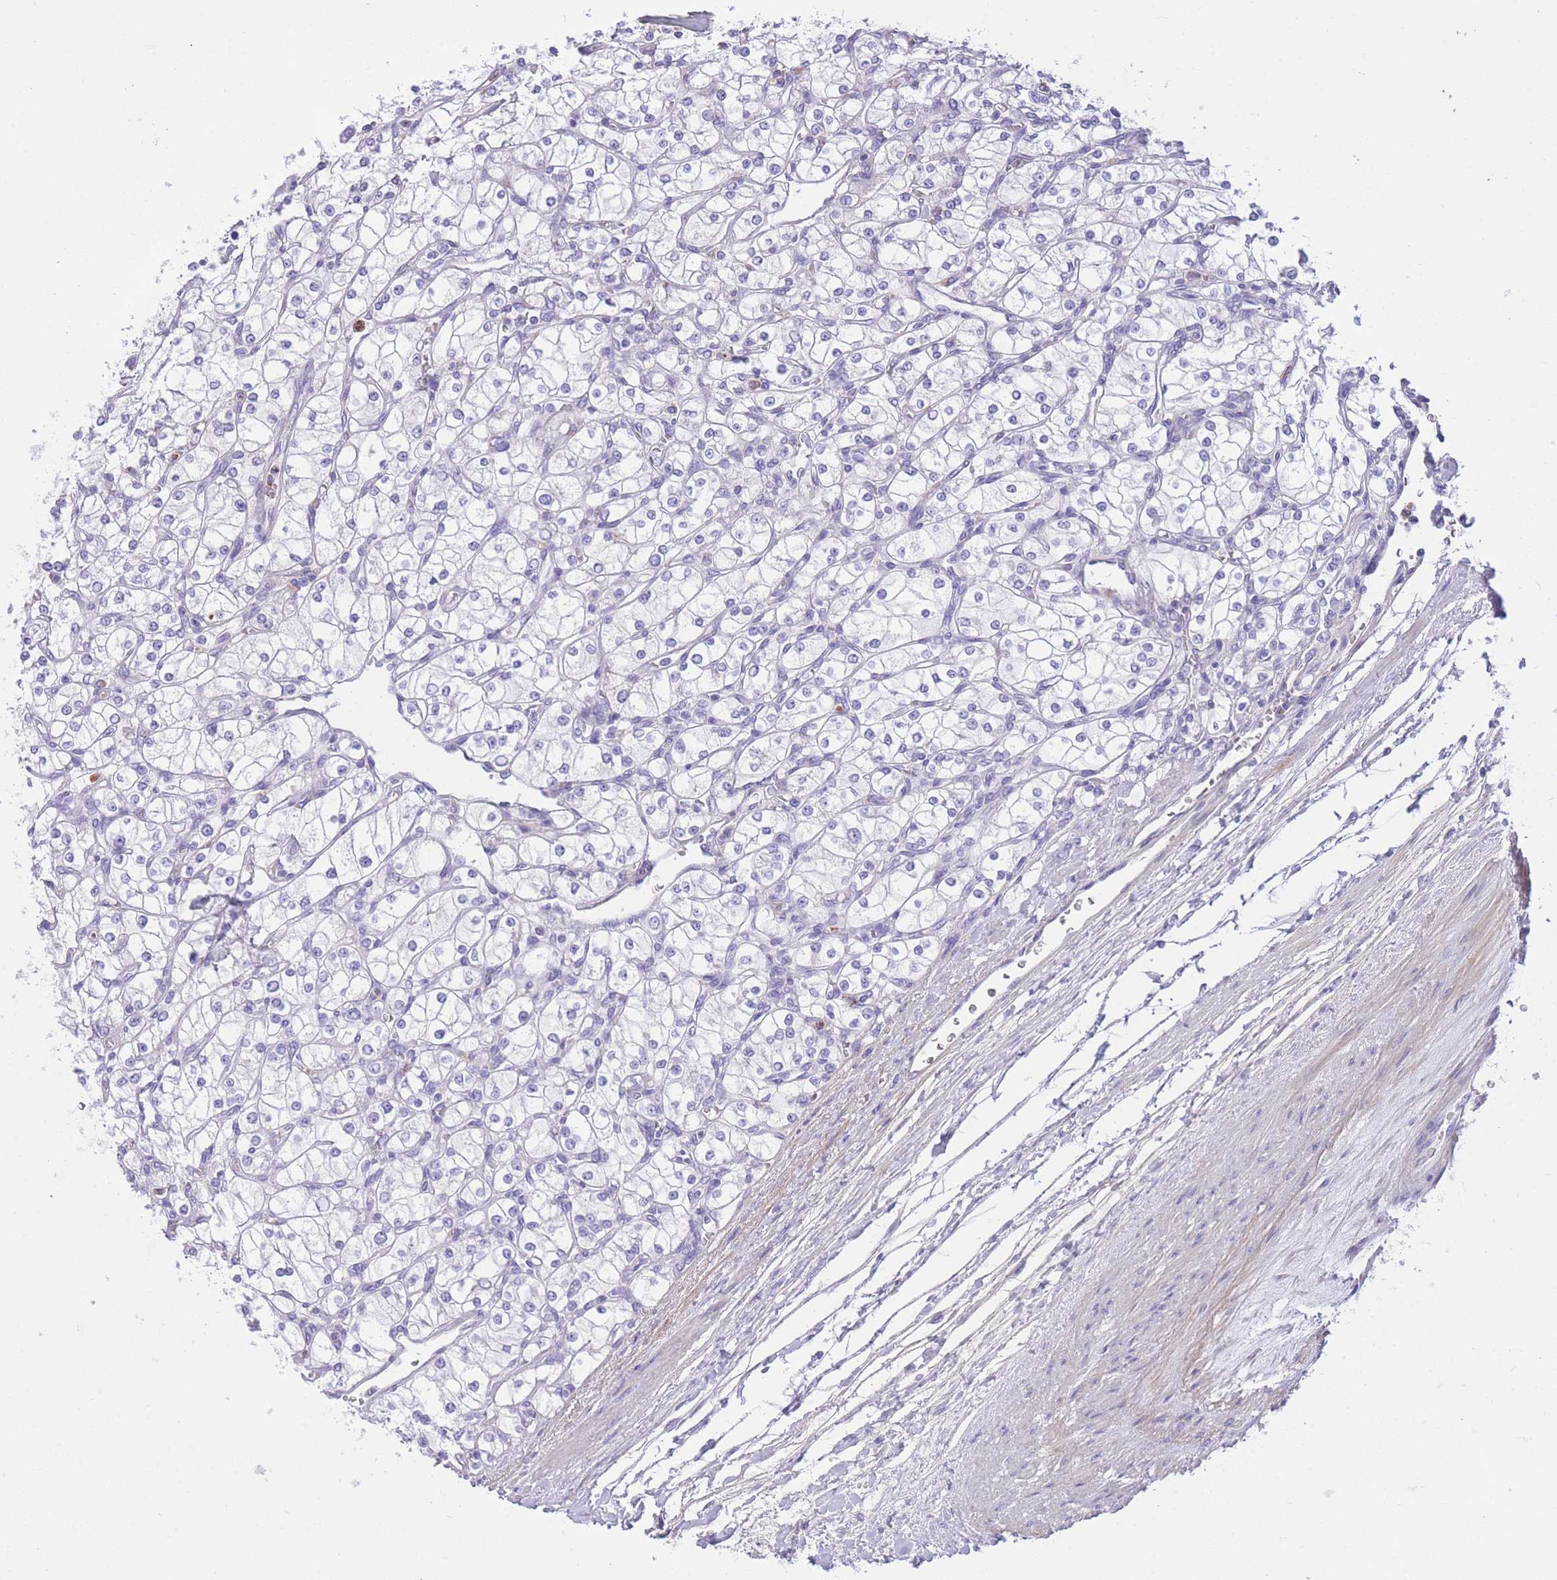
{"staining": {"intensity": "negative", "quantity": "none", "location": "none"}, "tissue": "renal cancer", "cell_type": "Tumor cells", "image_type": "cancer", "snomed": [{"axis": "morphology", "description": "Adenocarcinoma, NOS"}, {"axis": "topography", "description": "Kidney"}], "caption": "Tumor cells are negative for brown protein staining in adenocarcinoma (renal).", "gene": "PLBD1", "patient": {"sex": "male", "age": 80}}